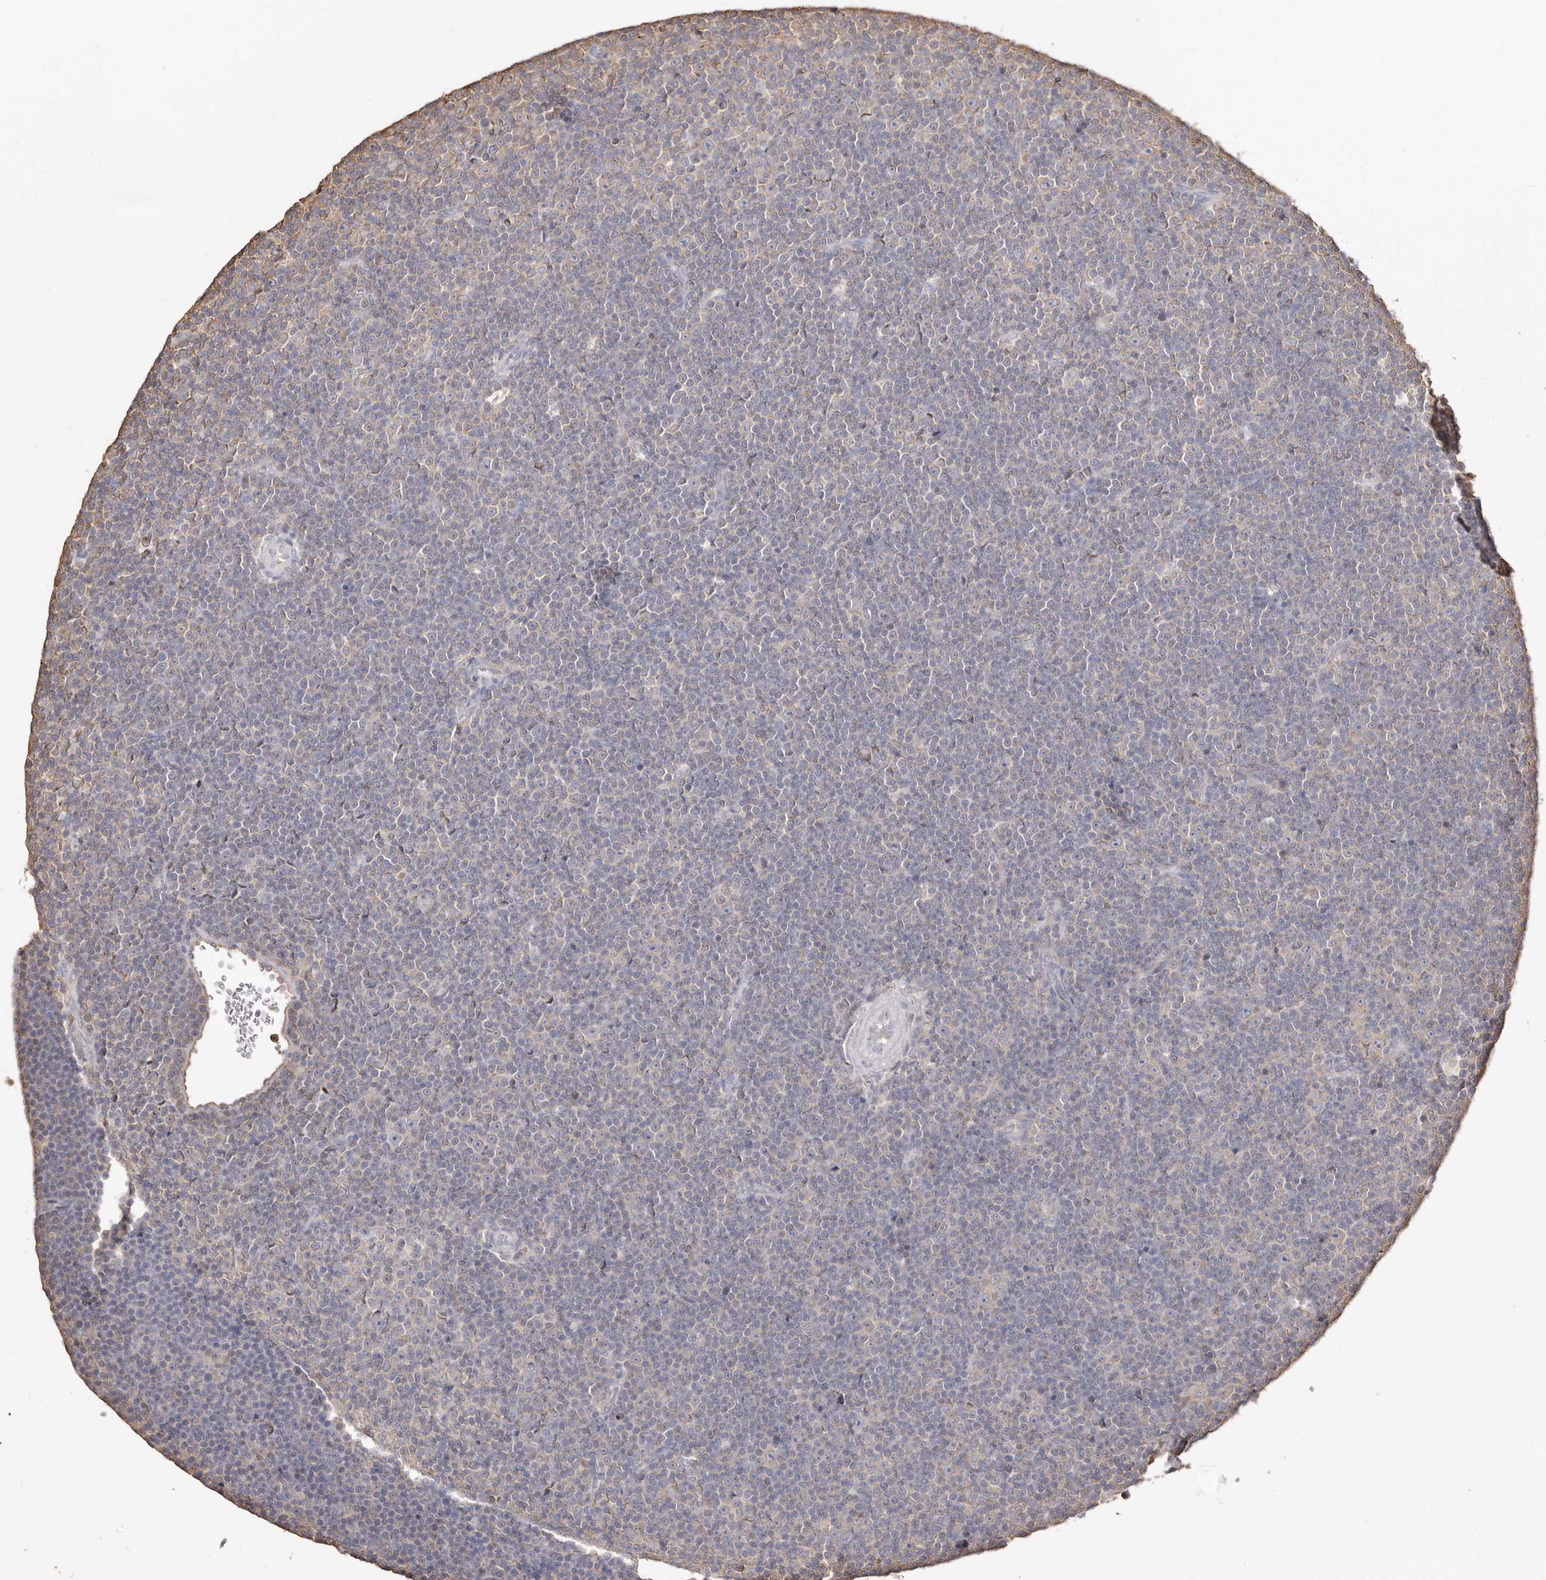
{"staining": {"intensity": "negative", "quantity": "none", "location": "none"}, "tissue": "lymphoma", "cell_type": "Tumor cells", "image_type": "cancer", "snomed": [{"axis": "morphology", "description": "Malignant lymphoma, non-Hodgkin's type, Low grade"}, {"axis": "topography", "description": "Lymph node"}], "caption": "Immunohistochemistry (IHC) of human lymphoma shows no positivity in tumor cells.", "gene": "PKM", "patient": {"sex": "female", "age": 67}}